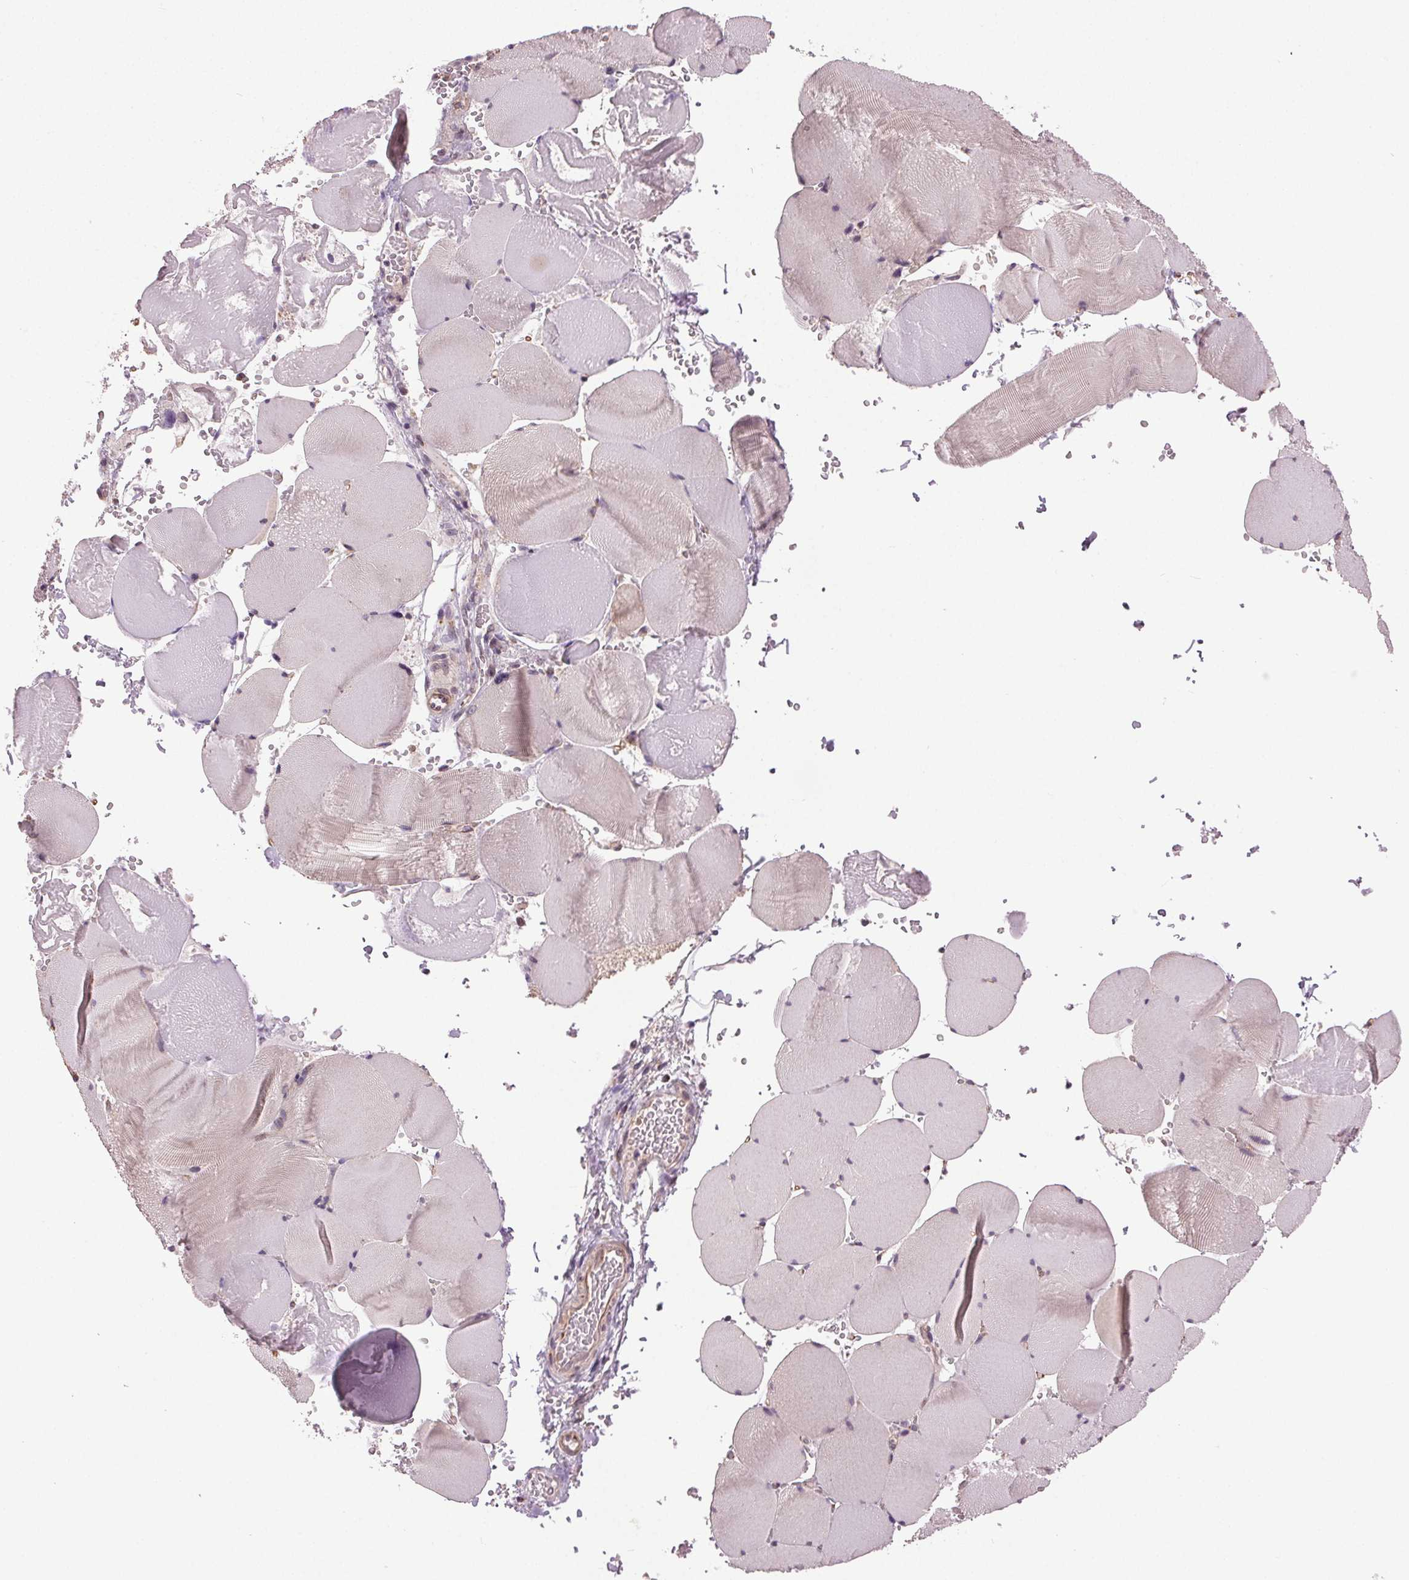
{"staining": {"intensity": "negative", "quantity": "none", "location": "none"}, "tissue": "skeletal muscle", "cell_type": "Myocytes", "image_type": "normal", "snomed": [{"axis": "morphology", "description": "Normal tissue, NOS"}, {"axis": "topography", "description": "Skeletal muscle"}, {"axis": "topography", "description": "Head-Neck"}], "caption": "Myocytes show no significant protein positivity in normal skeletal muscle. (Stains: DAB immunohistochemistry (IHC) with hematoxylin counter stain, Microscopy: brightfield microscopy at high magnification).", "gene": "BSDC1", "patient": {"sex": "male", "age": 66}}